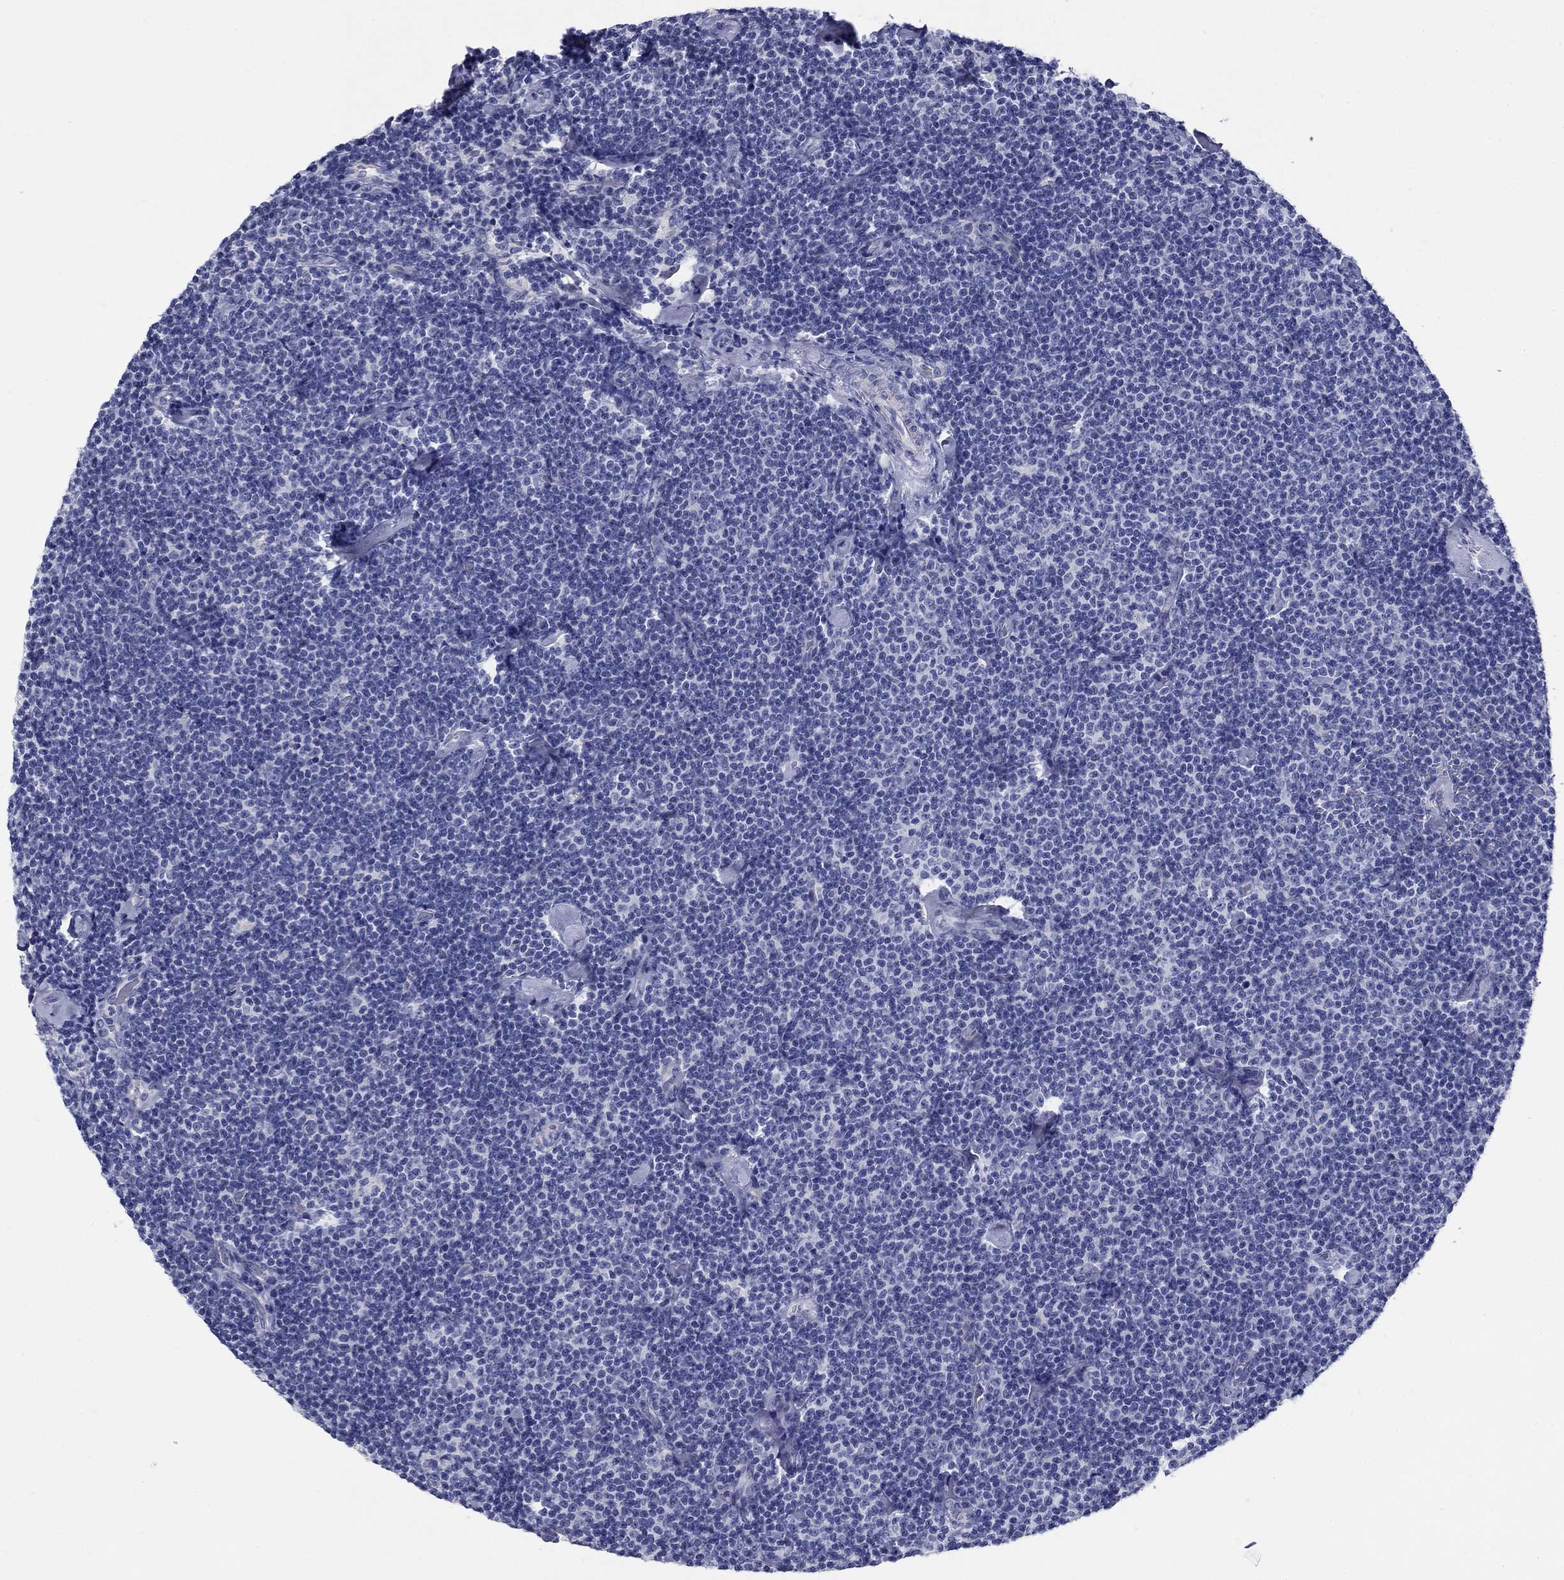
{"staining": {"intensity": "negative", "quantity": "none", "location": "none"}, "tissue": "lymphoma", "cell_type": "Tumor cells", "image_type": "cancer", "snomed": [{"axis": "morphology", "description": "Malignant lymphoma, non-Hodgkin's type, Low grade"}, {"axis": "topography", "description": "Lymph node"}], "caption": "The histopathology image exhibits no significant expression in tumor cells of malignant lymphoma, non-Hodgkin's type (low-grade).", "gene": "PRKCG", "patient": {"sex": "male", "age": 81}}